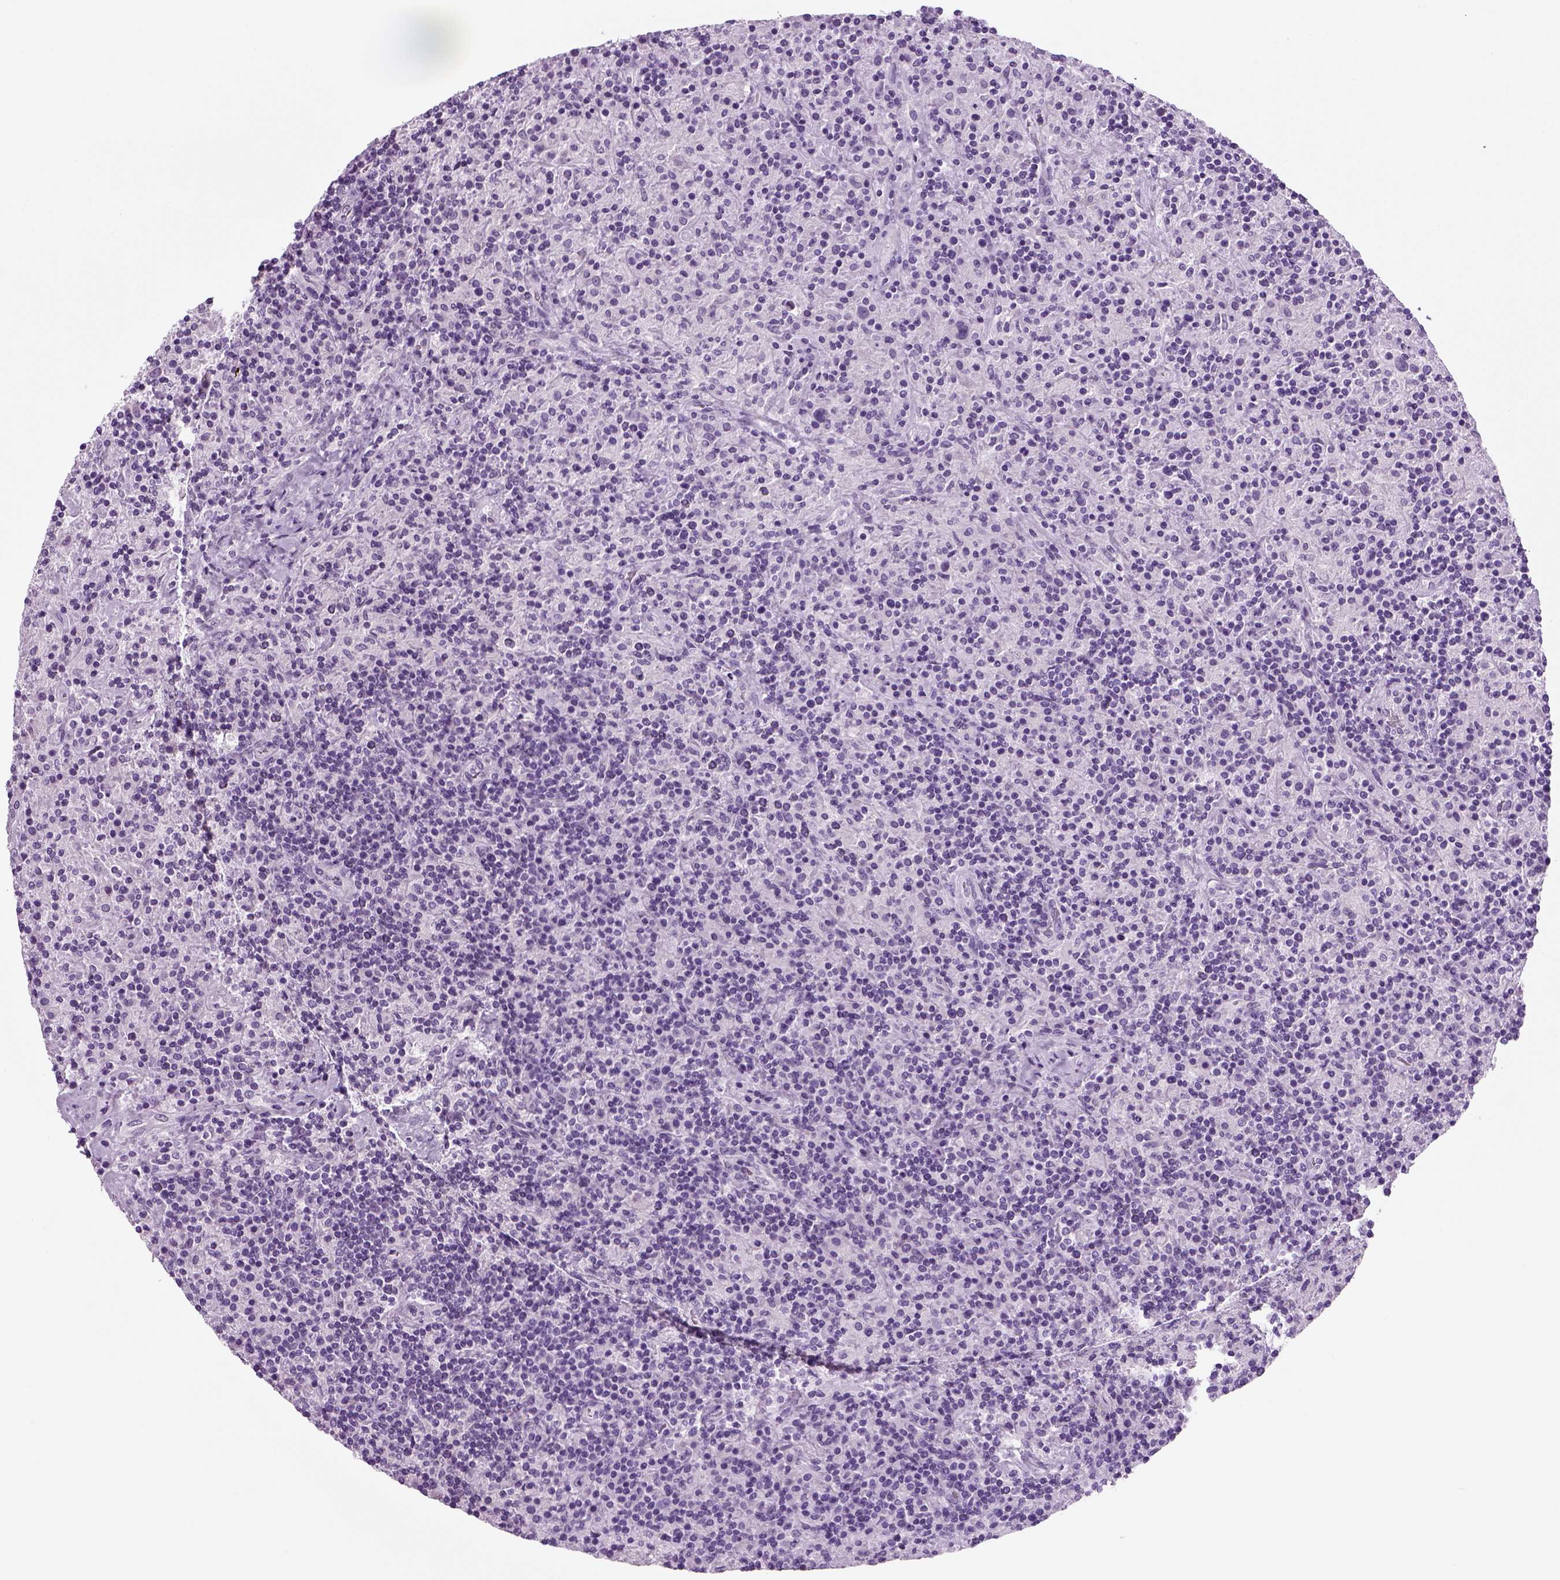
{"staining": {"intensity": "negative", "quantity": "none", "location": "none"}, "tissue": "lymphoma", "cell_type": "Tumor cells", "image_type": "cancer", "snomed": [{"axis": "morphology", "description": "Hodgkin's disease, NOS"}, {"axis": "topography", "description": "Lymph node"}], "caption": "The photomicrograph exhibits no staining of tumor cells in Hodgkin's disease. (IHC, brightfield microscopy, high magnification).", "gene": "SPATA31E1", "patient": {"sex": "male", "age": 70}}